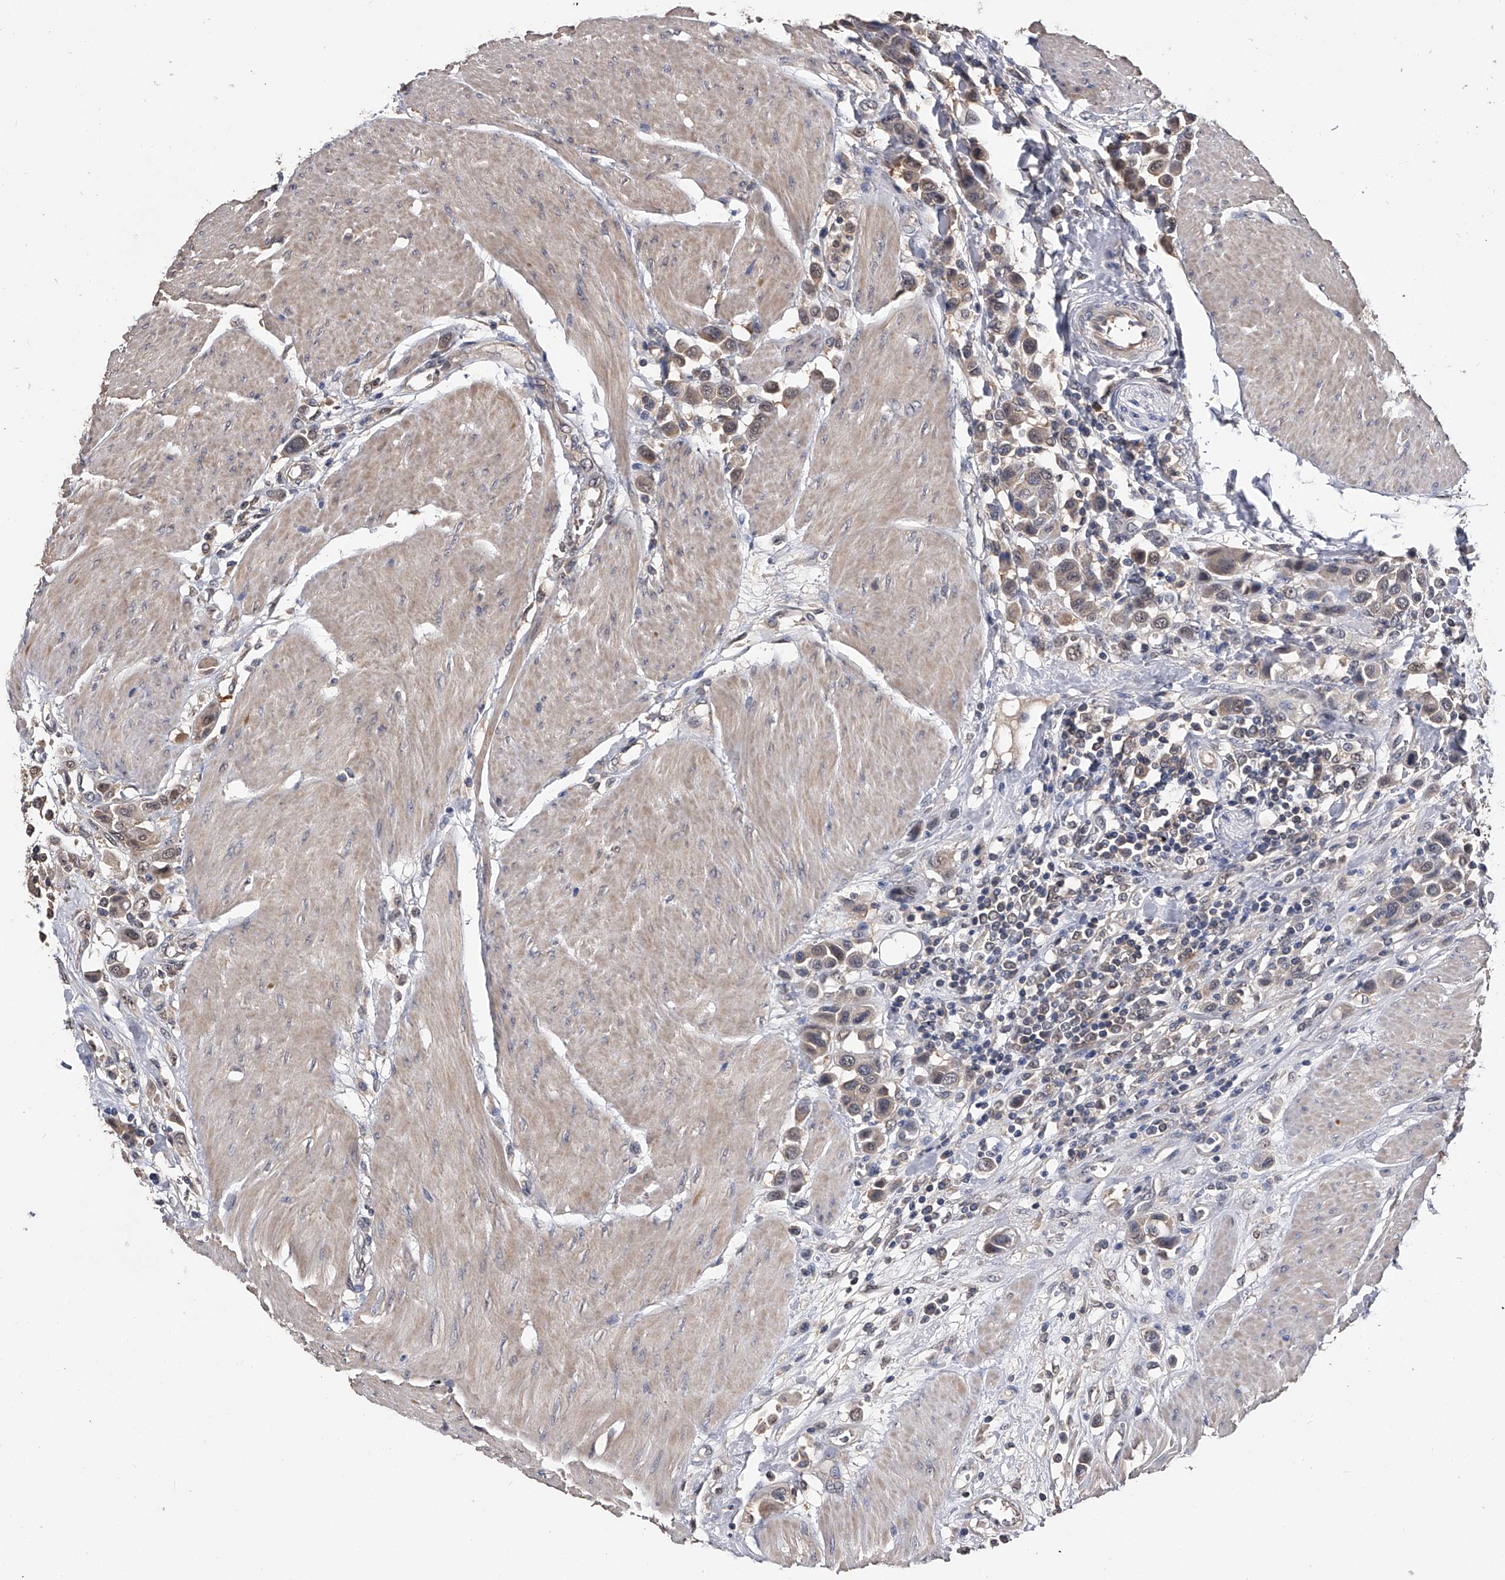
{"staining": {"intensity": "weak", "quantity": "25%-75%", "location": "cytoplasmic/membranous"}, "tissue": "urothelial cancer", "cell_type": "Tumor cells", "image_type": "cancer", "snomed": [{"axis": "morphology", "description": "Urothelial carcinoma, High grade"}, {"axis": "topography", "description": "Urinary bladder"}], "caption": "About 25%-75% of tumor cells in human urothelial carcinoma (high-grade) reveal weak cytoplasmic/membranous protein expression as visualized by brown immunohistochemical staining.", "gene": "EFCAB7", "patient": {"sex": "male", "age": 50}}